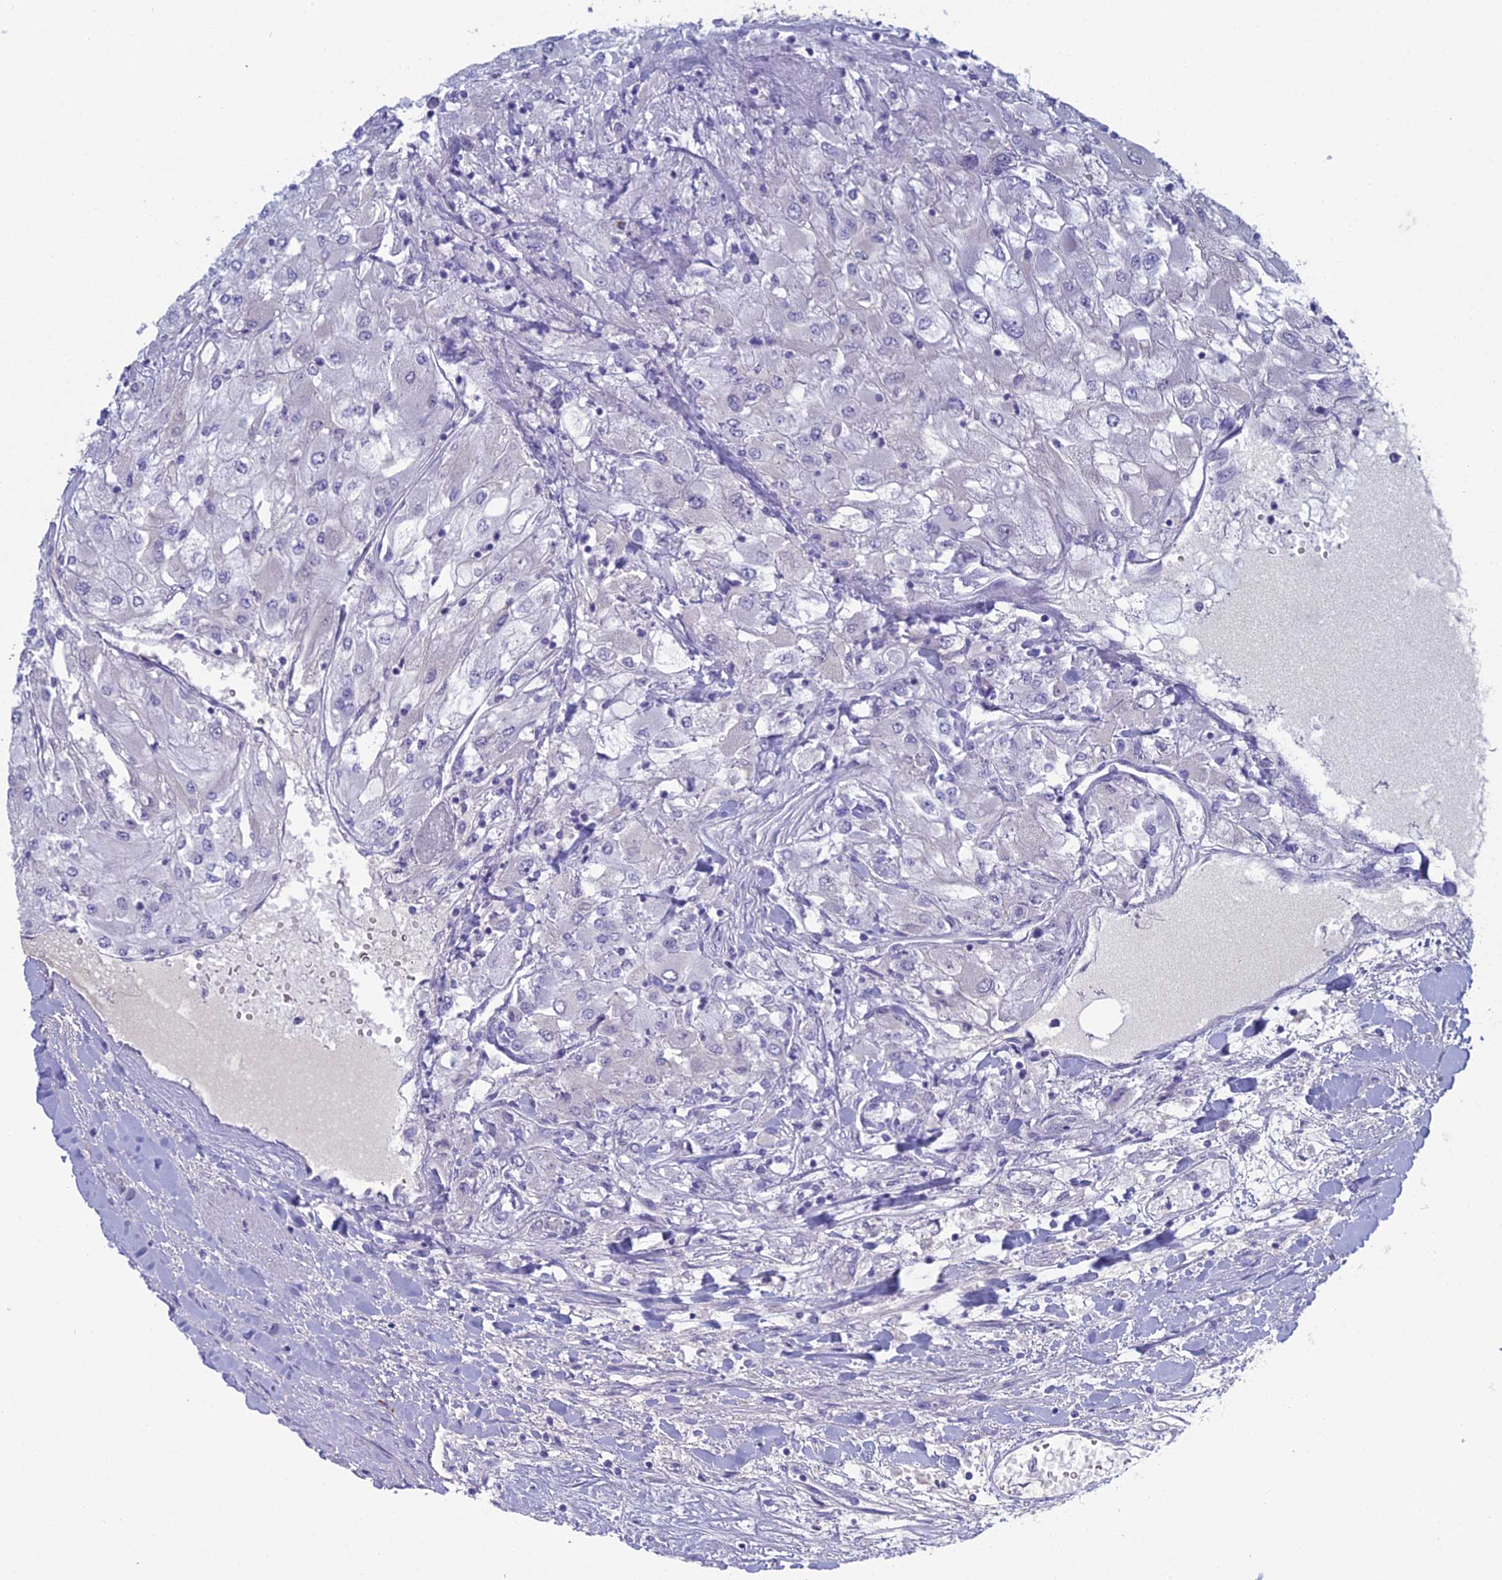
{"staining": {"intensity": "negative", "quantity": "none", "location": "none"}, "tissue": "renal cancer", "cell_type": "Tumor cells", "image_type": "cancer", "snomed": [{"axis": "morphology", "description": "Adenocarcinoma, NOS"}, {"axis": "topography", "description": "Kidney"}], "caption": "This is a photomicrograph of immunohistochemistry staining of renal cancer (adenocarcinoma), which shows no positivity in tumor cells.", "gene": "MUC13", "patient": {"sex": "male", "age": 80}}